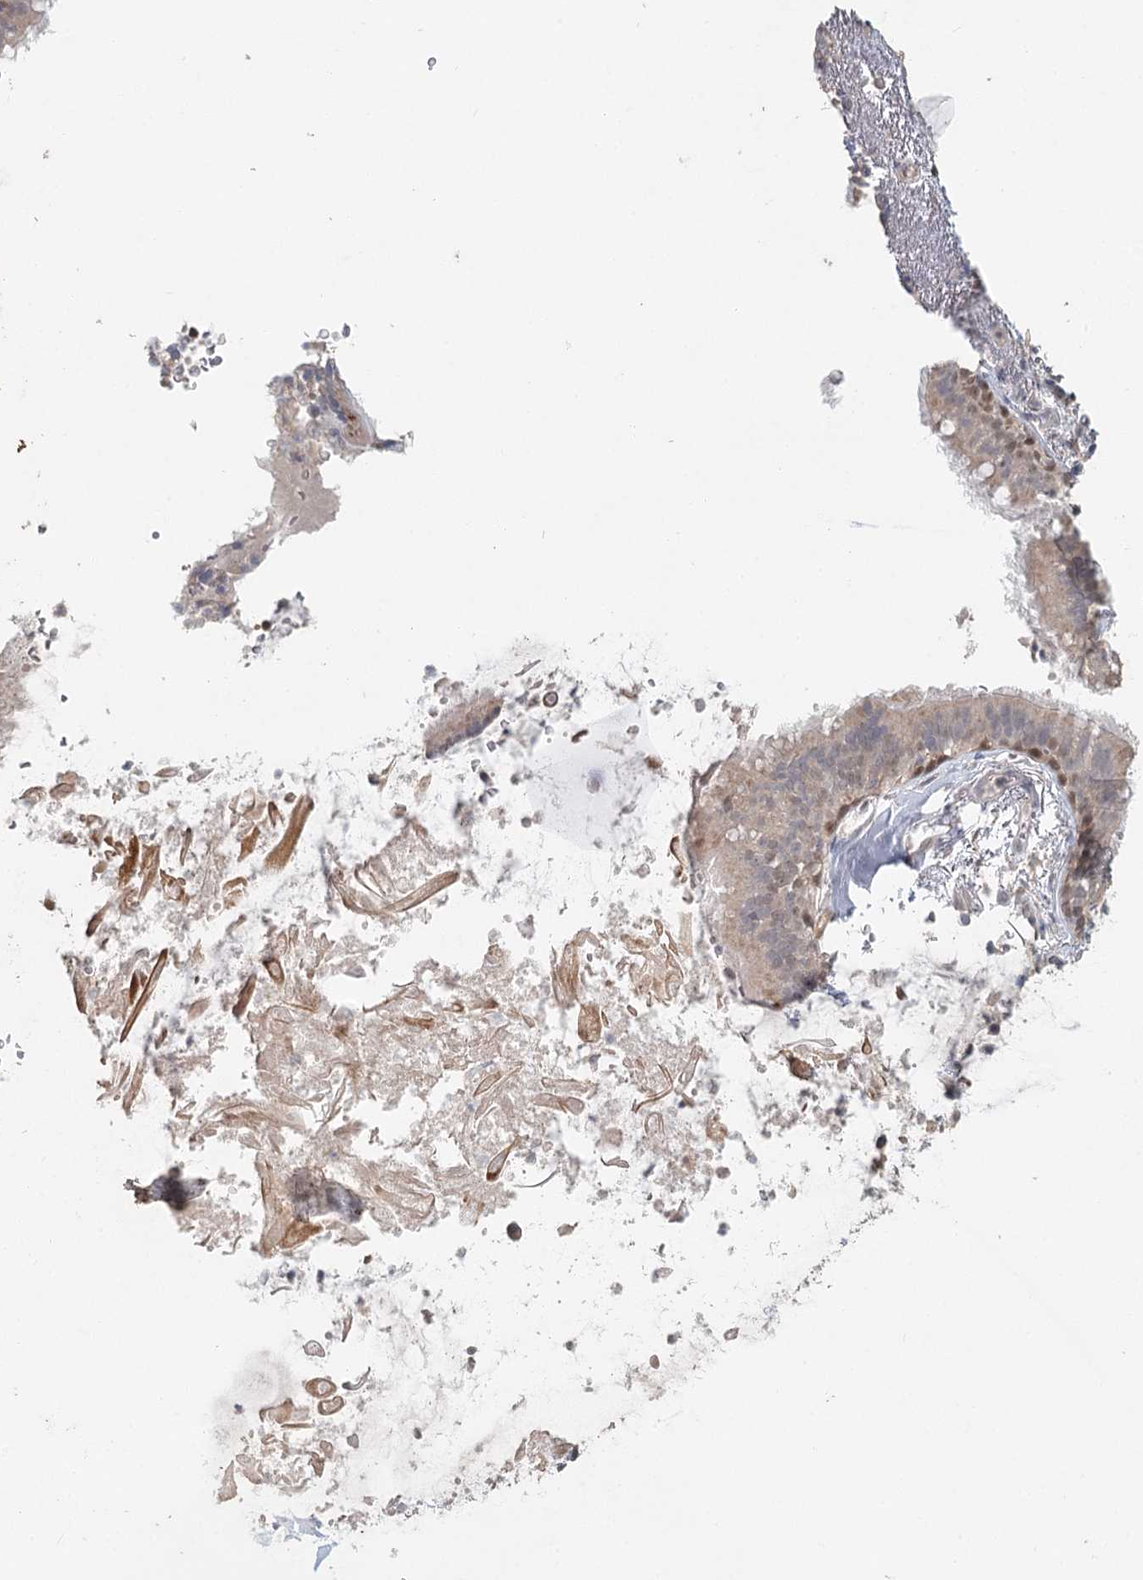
{"staining": {"intensity": "moderate", "quantity": "<25%", "location": "nuclear"}, "tissue": "adipose tissue", "cell_type": "Adipocytes", "image_type": "normal", "snomed": [{"axis": "morphology", "description": "Normal tissue, NOS"}, {"axis": "topography", "description": "Lymph node"}, {"axis": "topography", "description": "Cartilage tissue"}, {"axis": "topography", "description": "Bronchus"}], "caption": "High-magnification brightfield microscopy of unremarkable adipose tissue stained with DAB (3,3'-diaminobenzidine) (brown) and counterstained with hematoxylin (blue). adipocytes exhibit moderate nuclear expression is present in approximately<25% of cells. The staining was performed using DAB to visualize the protein expression in brown, while the nuclei were stained in blue with hematoxylin (Magnification: 20x).", "gene": "ADK", "patient": {"sex": "male", "age": 63}}